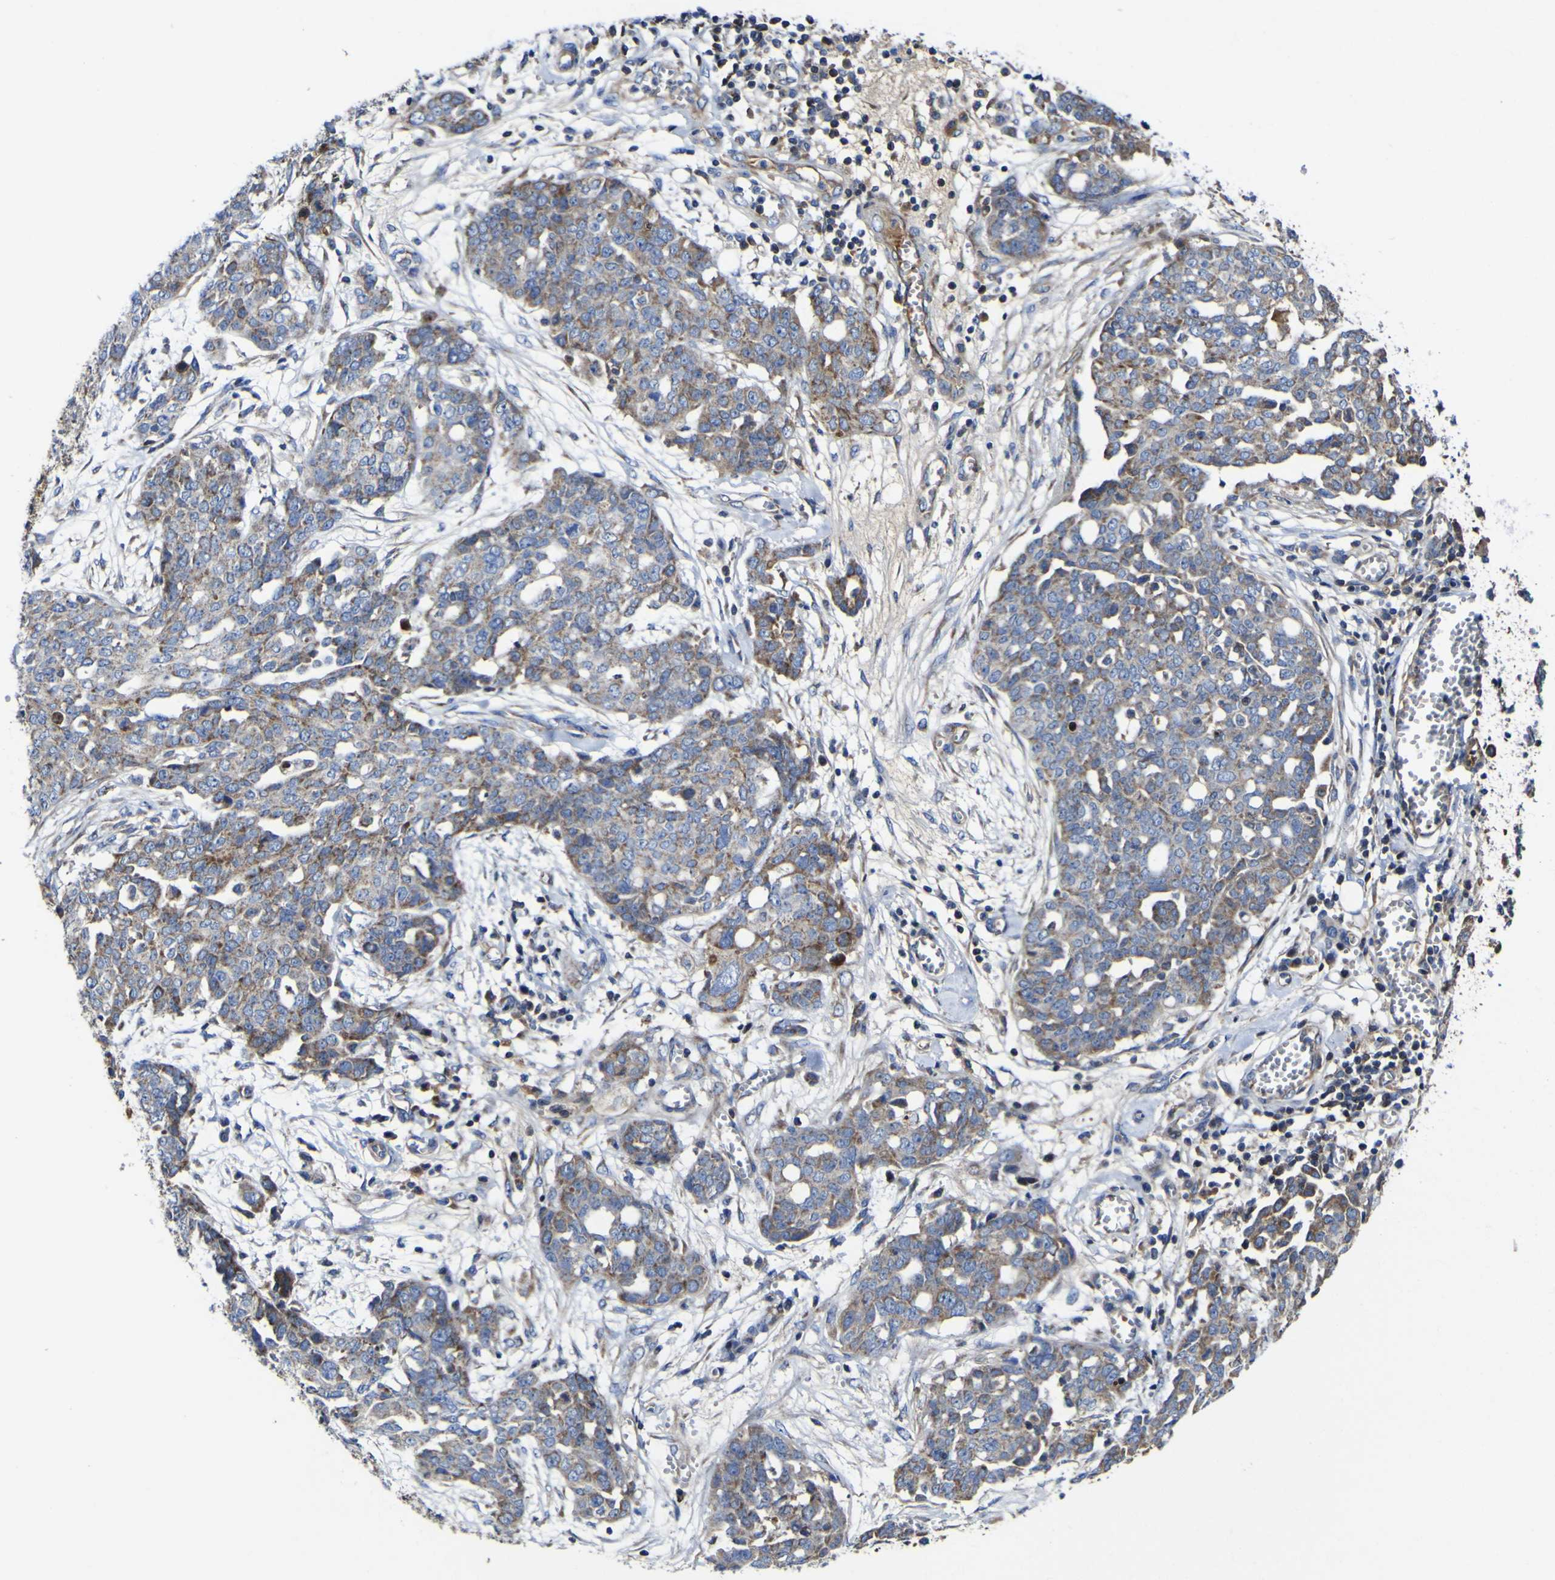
{"staining": {"intensity": "moderate", "quantity": ">75%", "location": "cytoplasmic/membranous"}, "tissue": "ovarian cancer", "cell_type": "Tumor cells", "image_type": "cancer", "snomed": [{"axis": "morphology", "description": "Cystadenocarcinoma, serous, NOS"}, {"axis": "topography", "description": "Soft tissue"}, {"axis": "topography", "description": "Ovary"}], "caption": "Protein positivity by IHC shows moderate cytoplasmic/membranous positivity in approximately >75% of tumor cells in ovarian cancer.", "gene": "CCDC90B", "patient": {"sex": "female", "age": 57}}